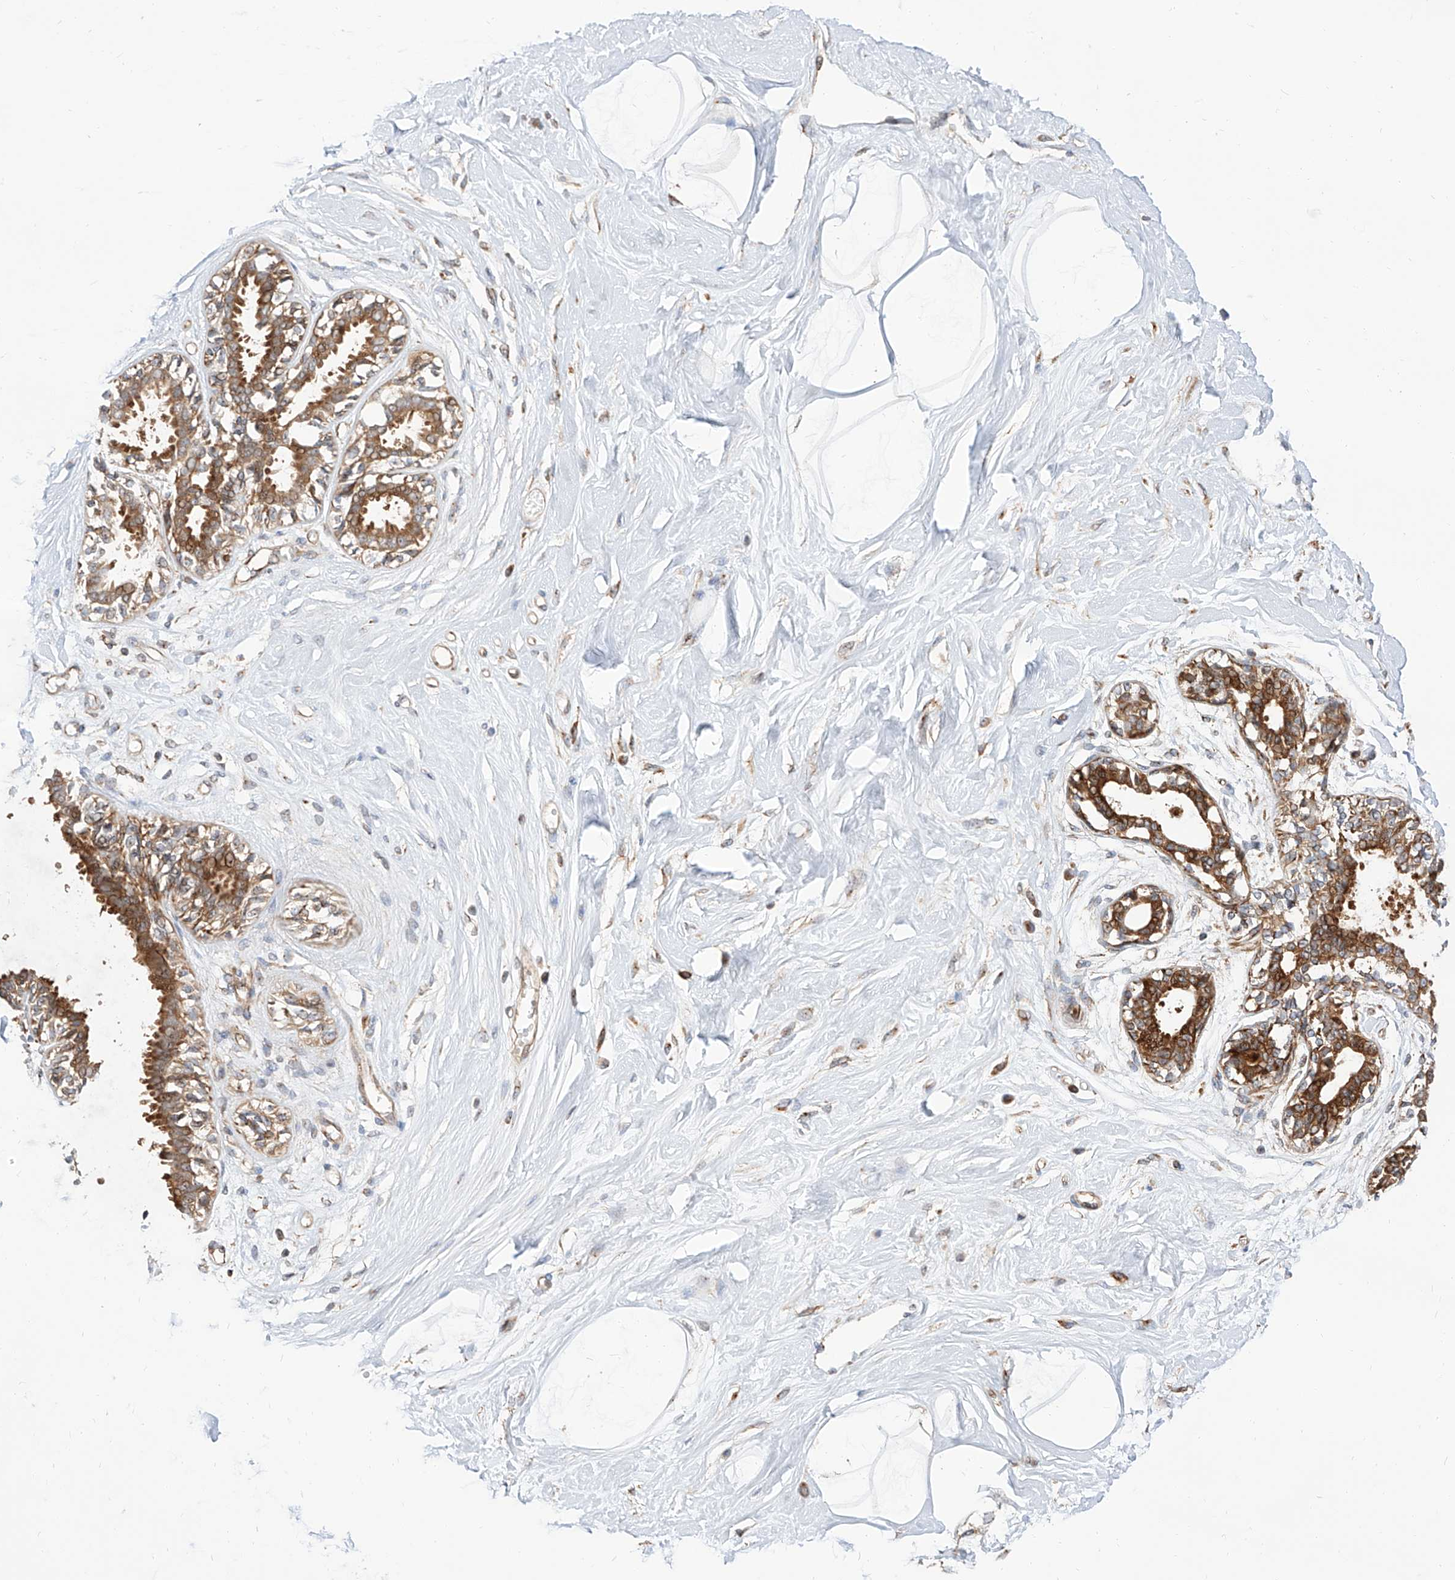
{"staining": {"intensity": "negative", "quantity": "none", "location": "none"}, "tissue": "breast", "cell_type": "Adipocytes", "image_type": "normal", "snomed": [{"axis": "morphology", "description": "Normal tissue, NOS"}, {"axis": "topography", "description": "Breast"}], "caption": "DAB immunohistochemical staining of normal breast demonstrates no significant staining in adipocytes. (DAB (3,3'-diaminobenzidine) immunohistochemistry (IHC) with hematoxylin counter stain).", "gene": "ISCA2", "patient": {"sex": "female", "age": 45}}